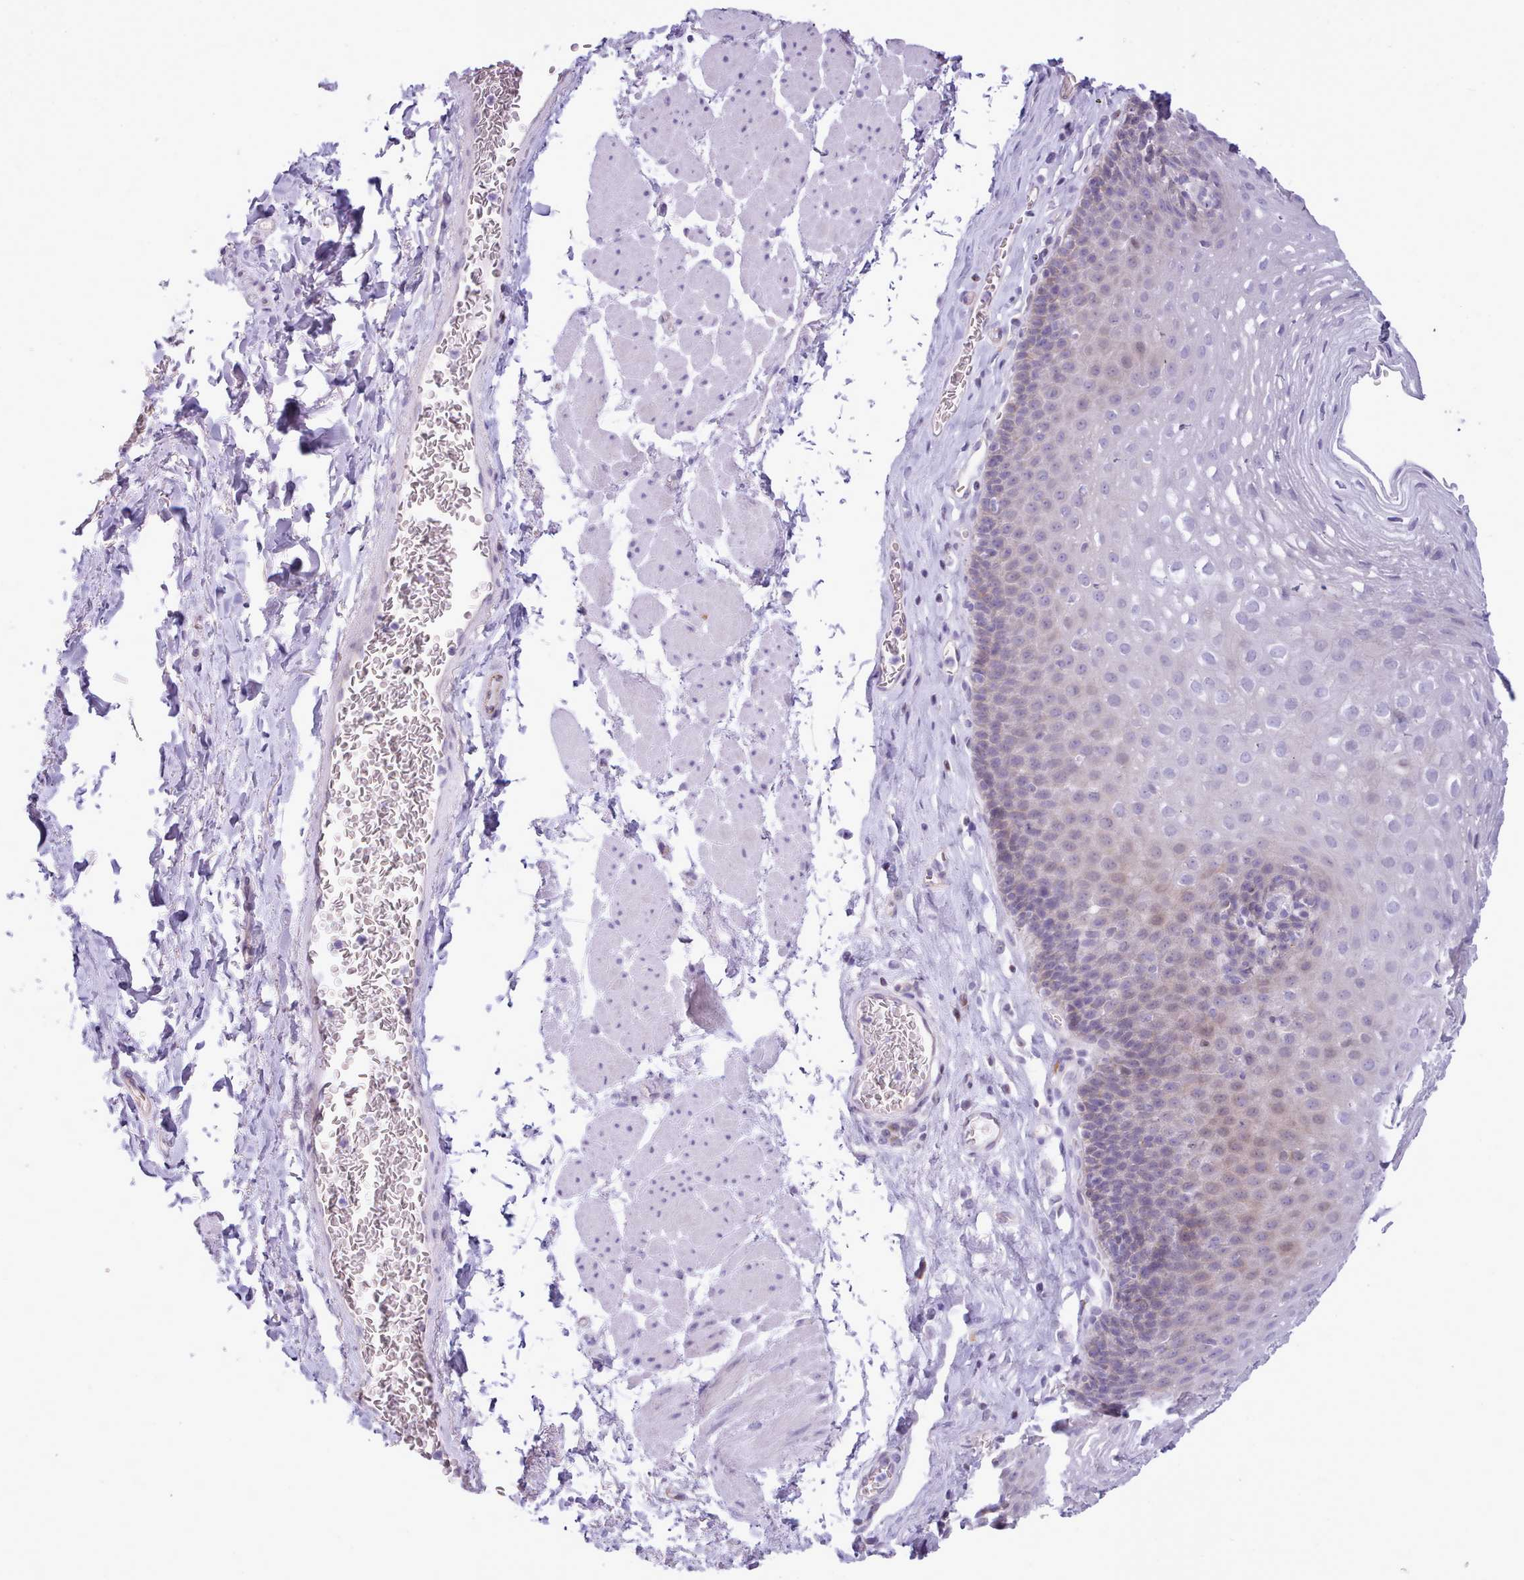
{"staining": {"intensity": "weak", "quantity": "<25%", "location": "nuclear"}, "tissue": "esophagus", "cell_type": "Squamous epithelial cells", "image_type": "normal", "snomed": [{"axis": "morphology", "description": "Normal tissue, NOS"}, {"axis": "topography", "description": "Esophagus"}], "caption": "Immunohistochemistry (IHC) of benign human esophagus displays no positivity in squamous epithelial cells. The staining is performed using DAB (3,3'-diaminobenzidine) brown chromogen with nuclei counter-stained in using hematoxylin.", "gene": "CYP2A13", "patient": {"sex": "female", "age": 66}}